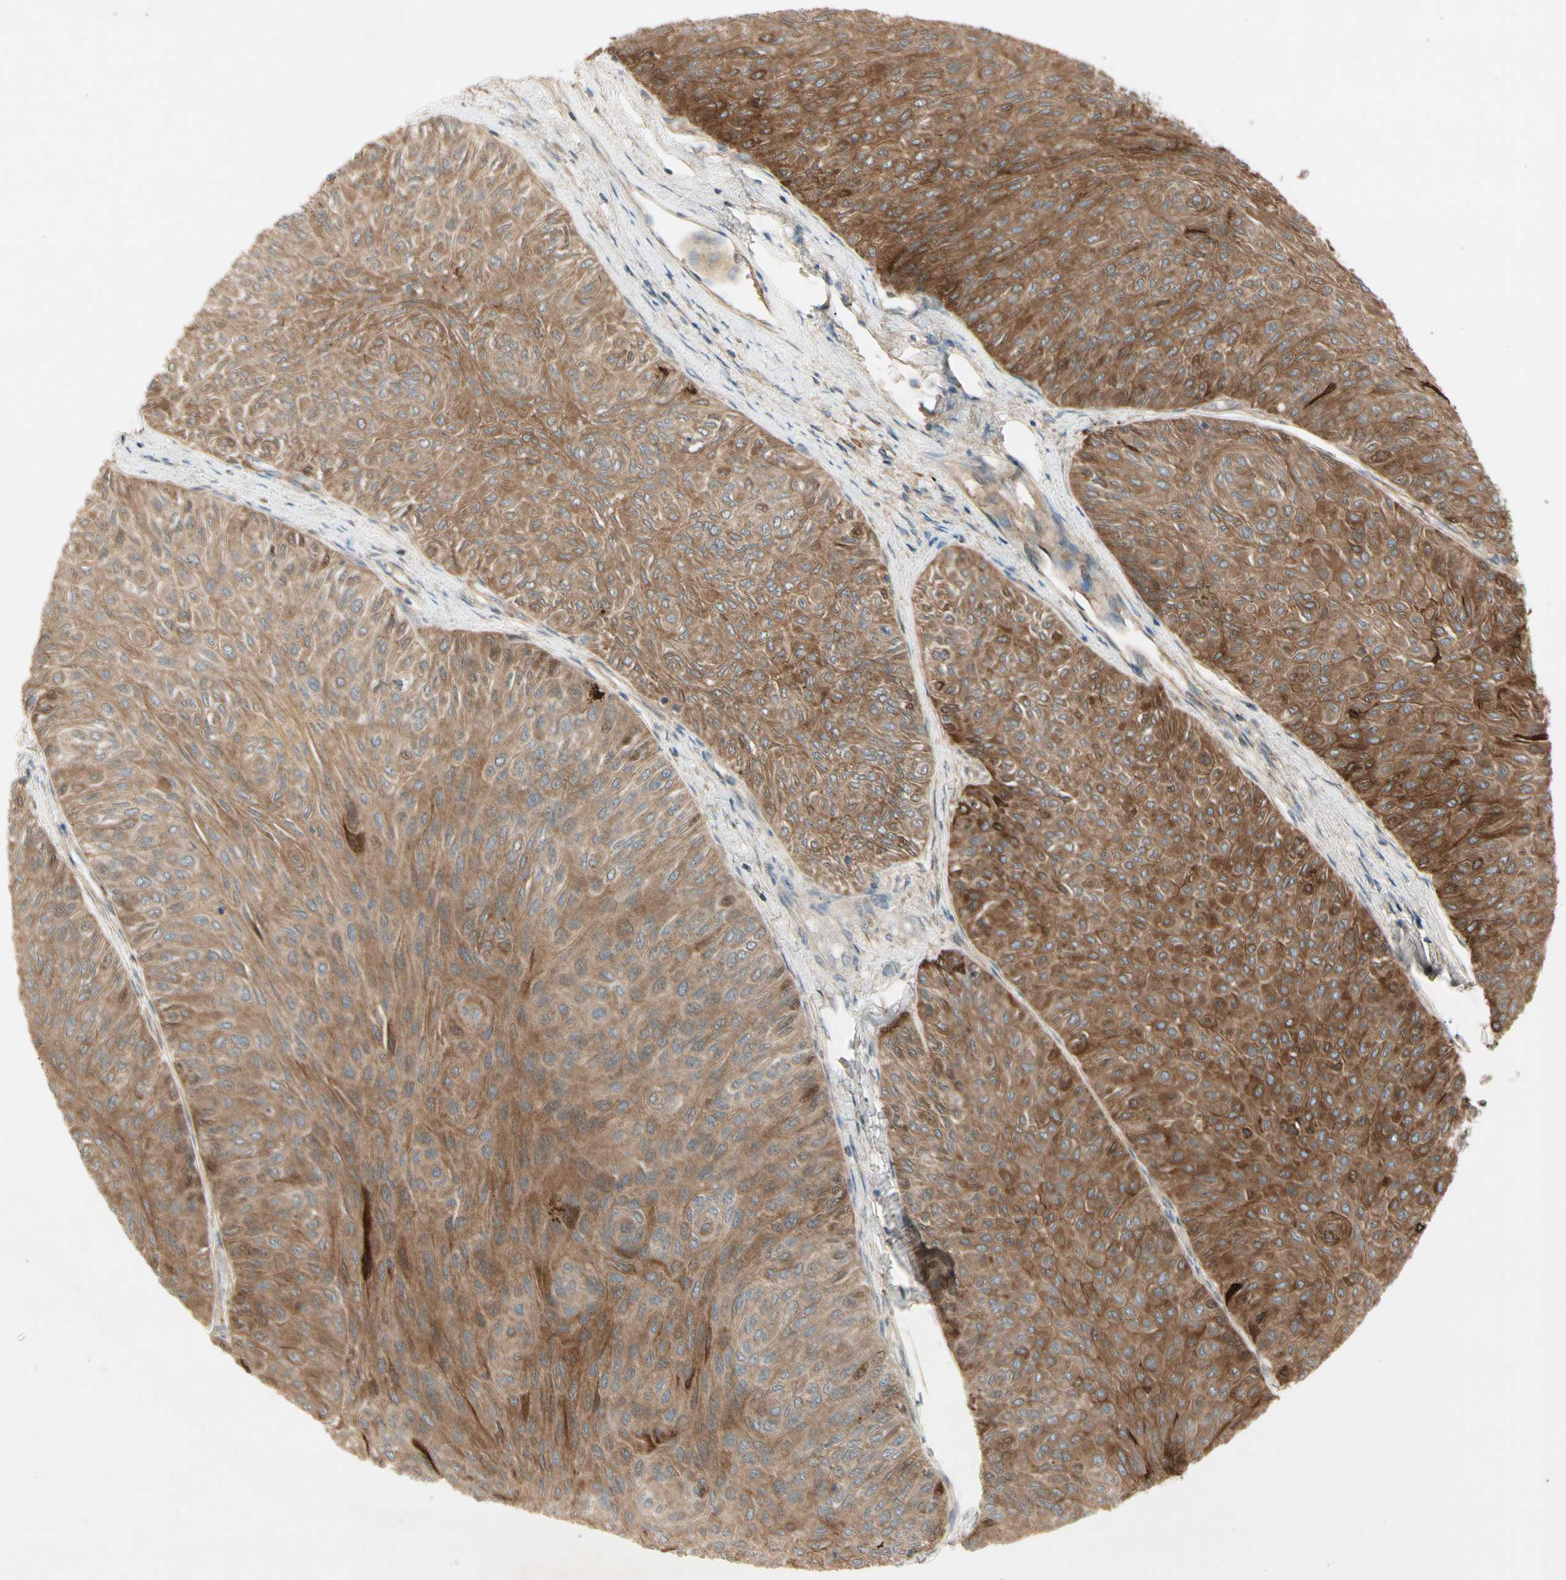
{"staining": {"intensity": "strong", "quantity": ">75%", "location": "cytoplasmic/membranous"}, "tissue": "urothelial cancer", "cell_type": "Tumor cells", "image_type": "cancer", "snomed": [{"axis": "morphology", "description": "Urothelial carcinoma, Low grade"}, {"axis": "topography", "description": "Urinary bladder"}], "caption": "High-magnification brightfield microscopy of urothelial cancer stained with DAB (brown) and counterstained with hematoxylin (blue). tumor cells exhibit strong cytoplasmic/membranous staining is appreciated in about>75% of cells.", "gene": "FHDC1", "patient": {"sex": "male", "age": 78}}